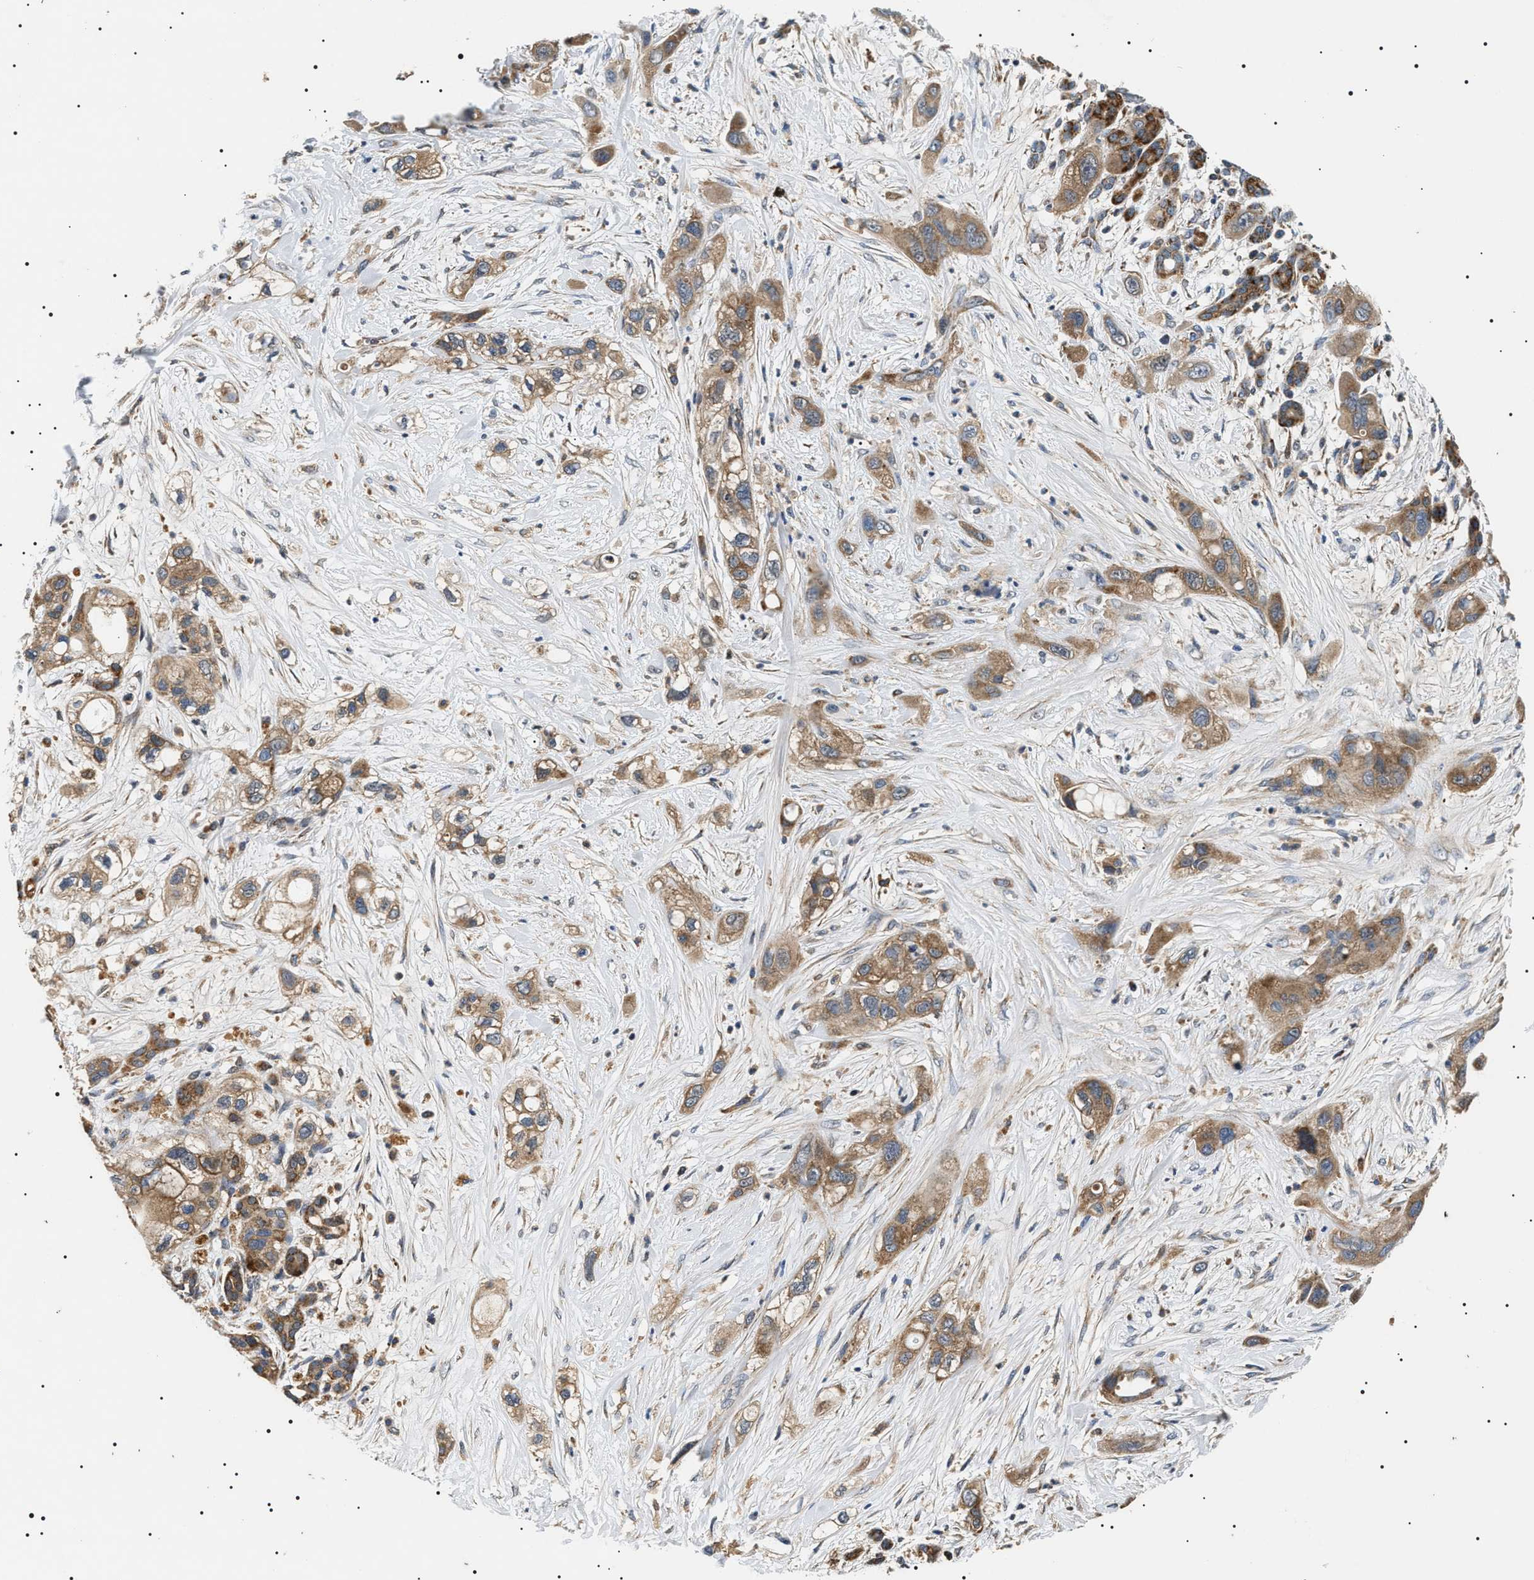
{"staining": {"intensity": "moderate", "quantity": ">75%", "location": "cytoplasmic/membranous"}, "tissue": "pancreatic cancer", "cell_type": "Tumor cells", "image_type": "cancer", "snomed": [{"axis": "morphology", "description": "Adenocarcinoma, NOS"}, {"axis": "topography", "description": "Pancreas"}], "caption": "Tumor cells reveal medium levels of moderate cytoplasmic/membranous expression in approximately >75% of cells in human pancreatic adenocarcinoma. (Brightfield microscopy of DAB IHC at high magnification).", "gene": "OXSM", "patient": {"sex": "male", "age": 59}}